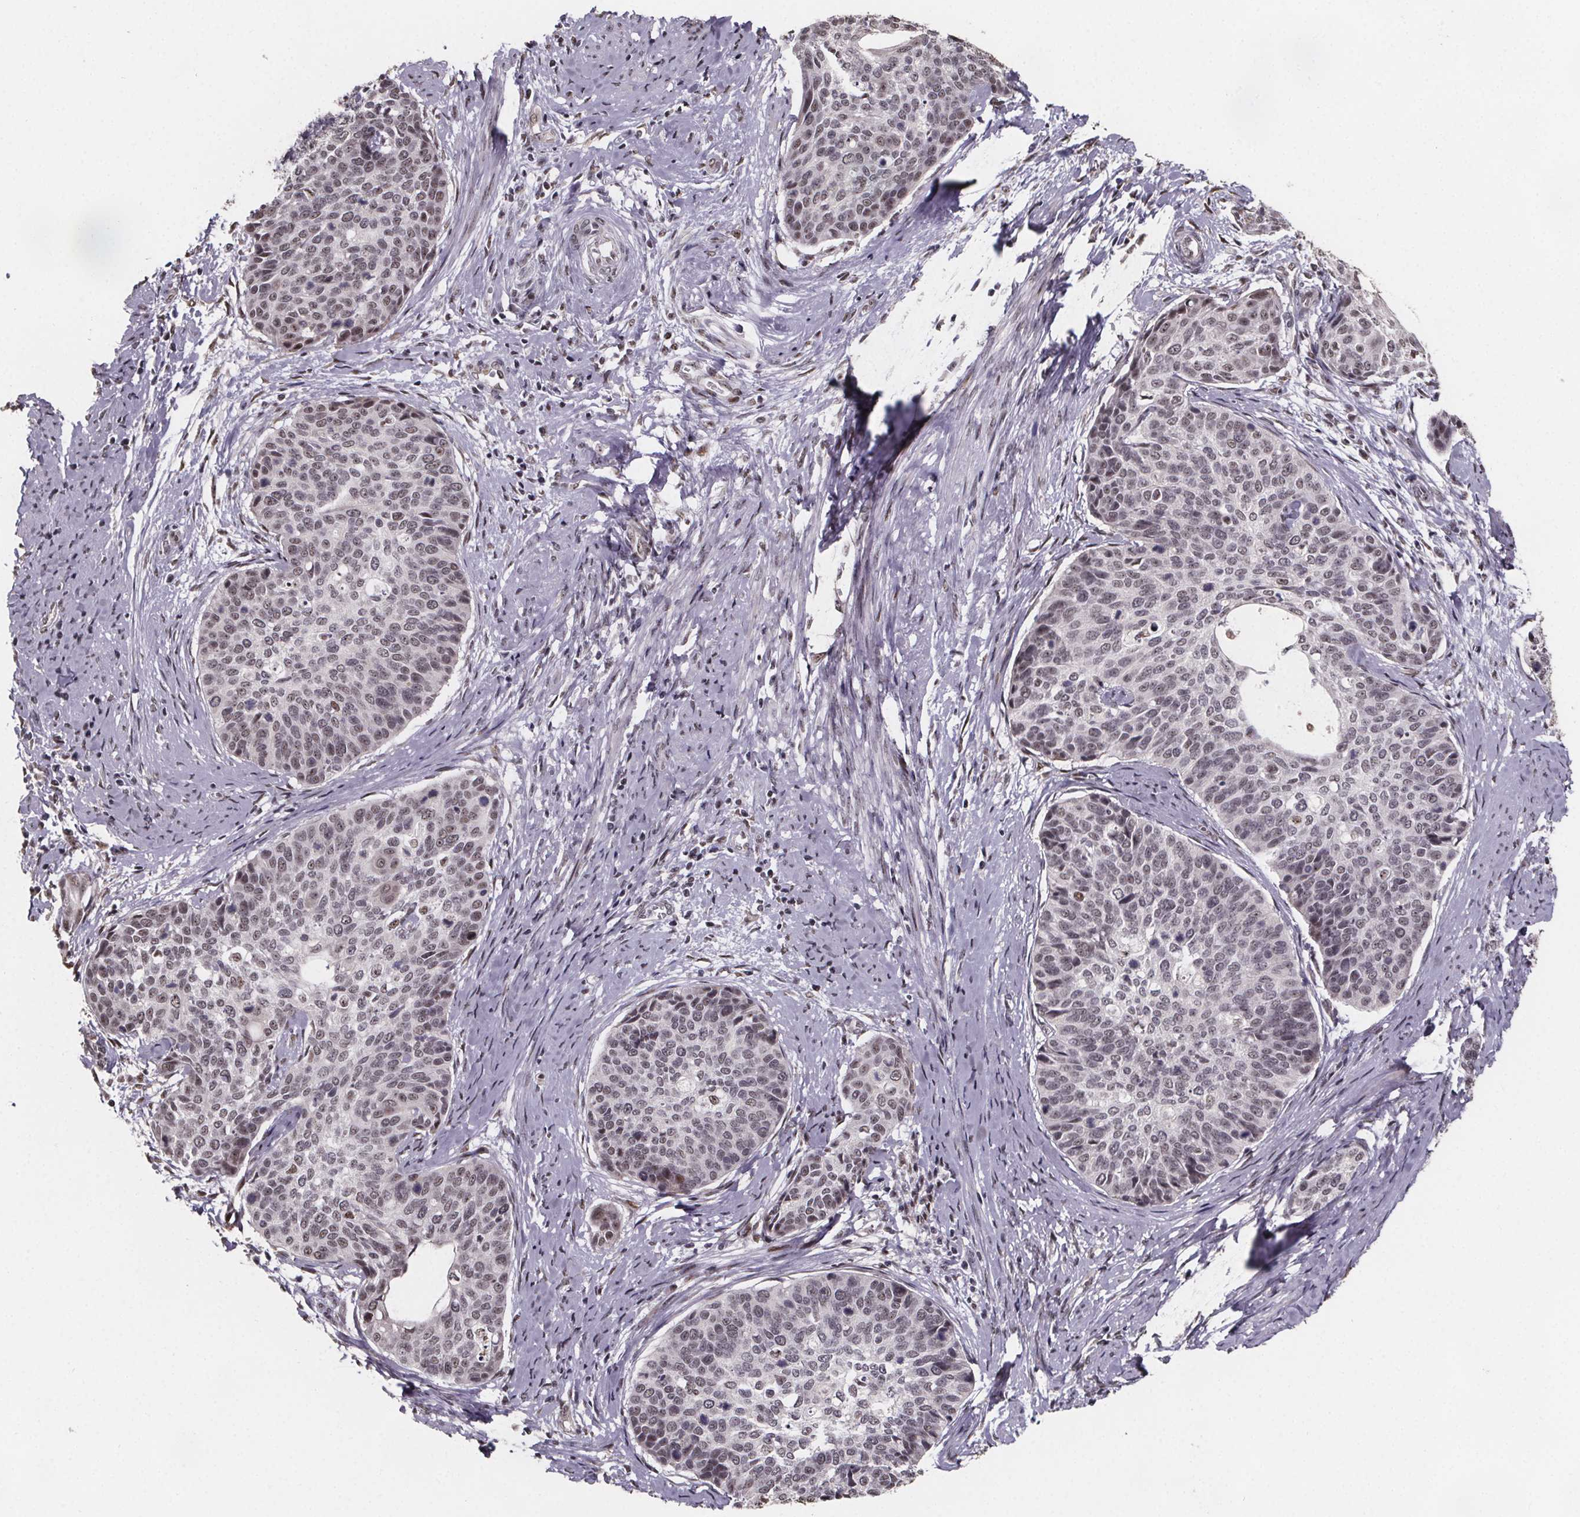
{"staining": {"intensity": "weak", "quantity": ">75%", "location": "nuclear"}, "tissue": "cervical cancer", "cell_type": "Tumor cells", "image_type": "cancer", "snomed": [{"axis": "morphology", "description": "Squamous cell carcinoma, NOS"}, {"axis": "topography", "description": "Cervix"}], "caption": "There is low levels of weak nuclear staining in tumor cells of squamous cell carcinoma (cervical), as demonstrated by immunohistochemical staining (brown color).", "gene": "U2SURP", "patient": {"sex": "female", "age": 69}}